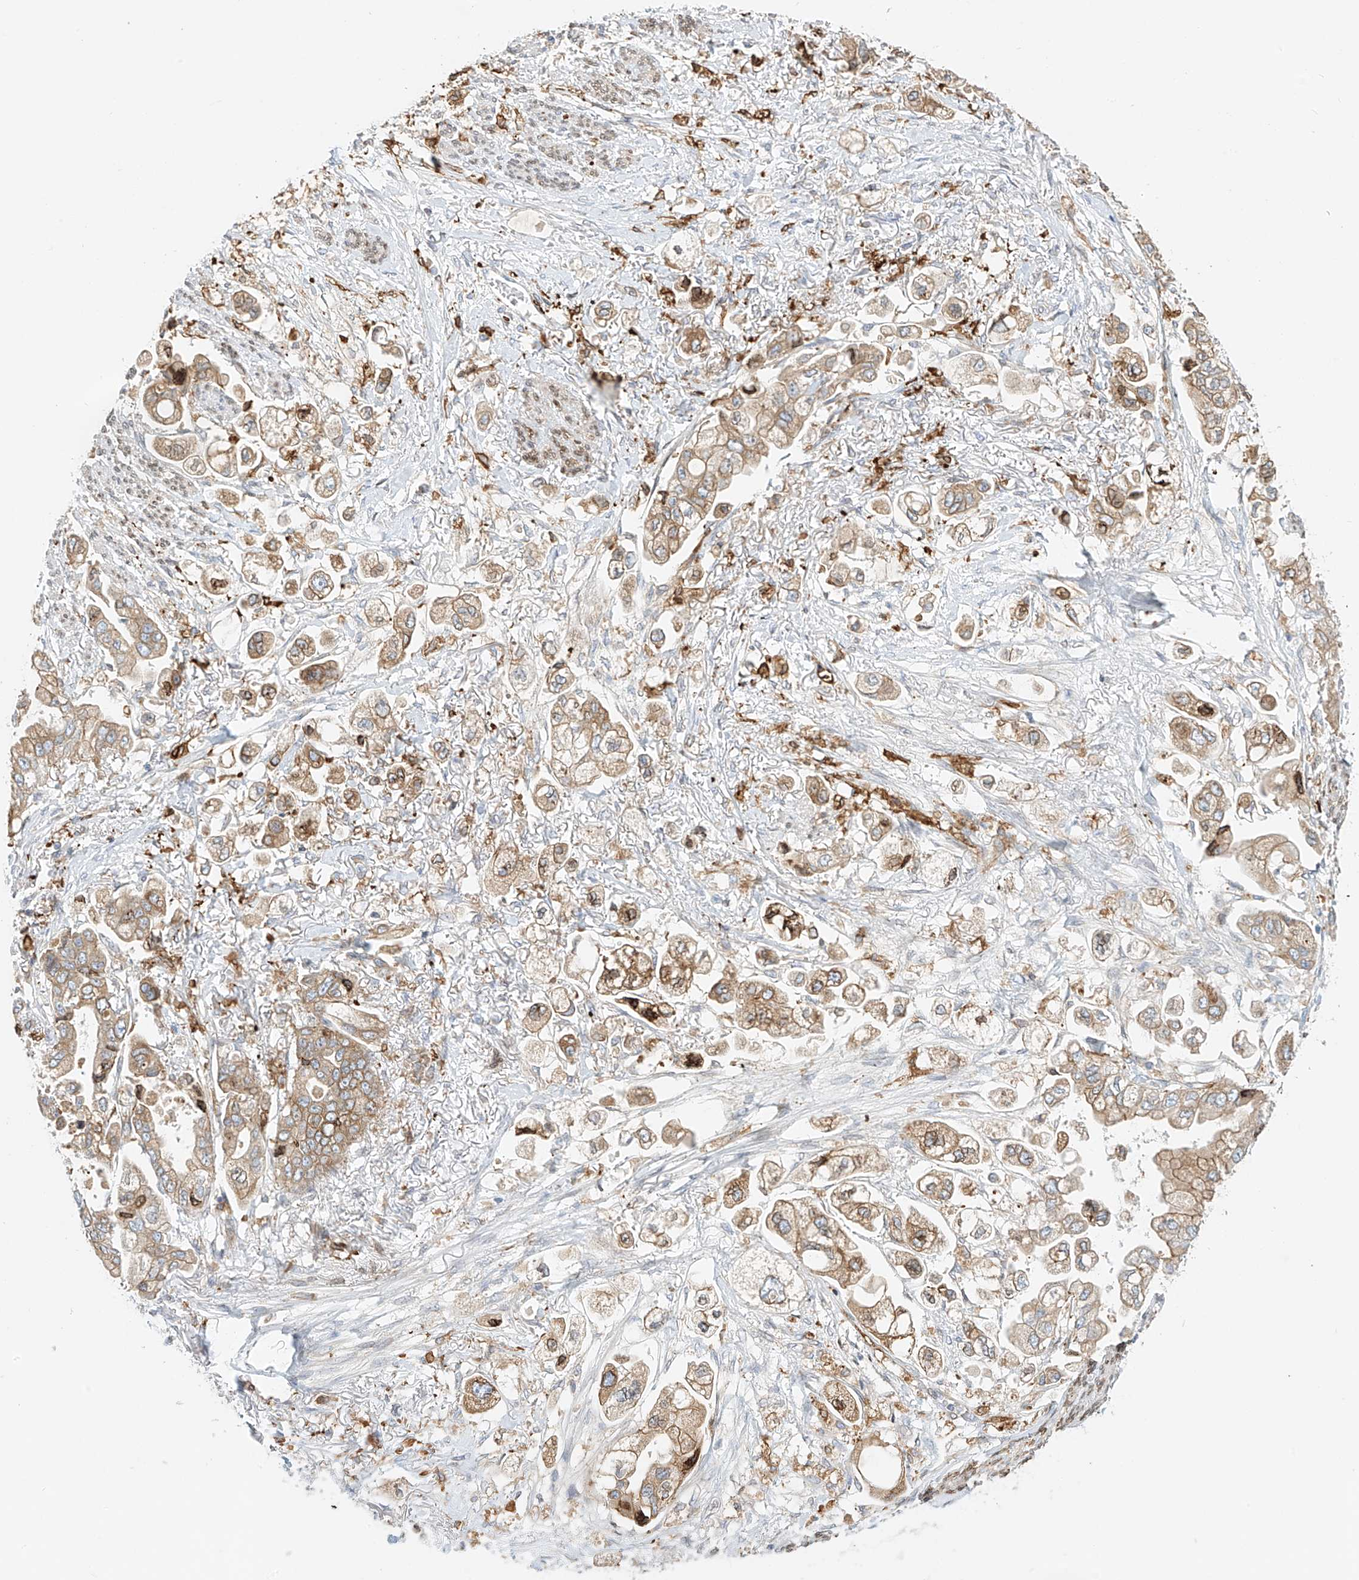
{"staining": {"intensity": "moderate", "quantity": ">75%", "location": "cytoplasmic/membranous"}, "tissue": "stomach cancer", "cell_type": "Tumor cells", "image_type": "cancer", "snomed": [{"axis": "morphology", "description": "Adenocarcinoma, NOS"}, {"axis": "topography", "description": "Stomach"}], "caption": "Stomach cancer (adenocarcinoma) stained for a protein displays moderate cytoplasmic/membranous positivity in tumor cells. (Brightfield microscopy of DAB IHC at high magnification).", "gene": "PCYOX1", "patient": {"sex": "male", "age": 62}}